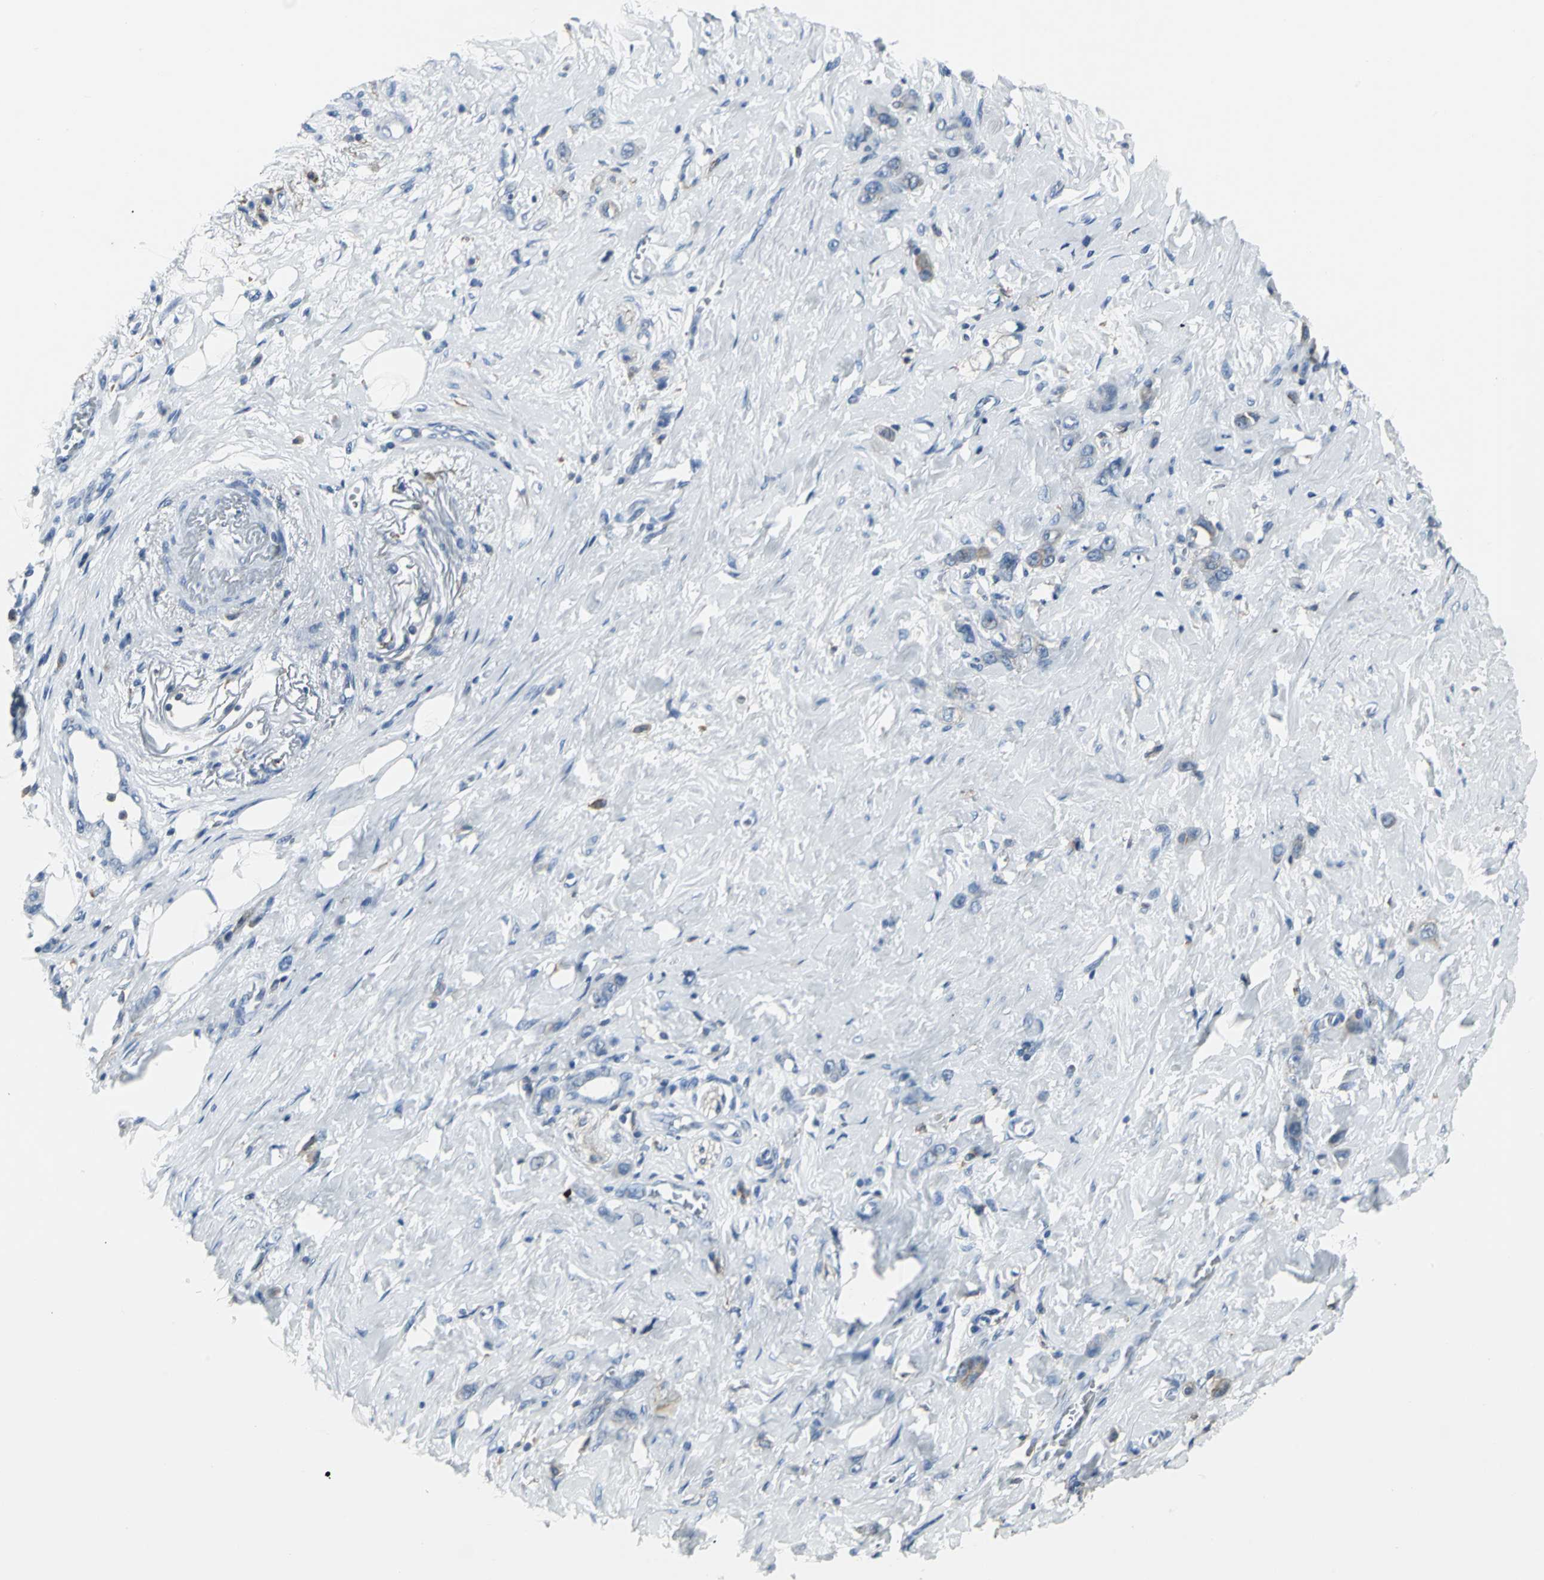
{"staining": {"intensity": "negative", "quantity": "none", "location": "none"}, "tissue": "stomach cancer", "cell_type": "Tumor cells", "image_type": "cancer", "snomed": [{"axis": "morphology", "description": "Adenocarcinoma, NOS"}, {"axis": "topography", "description": "Stomach"}], "caption": "Stomach cancer (adenocarcinoma) was stained to show a protein in brown. There is no significant positivity in tumor cells.", "gene": "IQGAP2", "patient": {"sex": "male", "age": 82}}